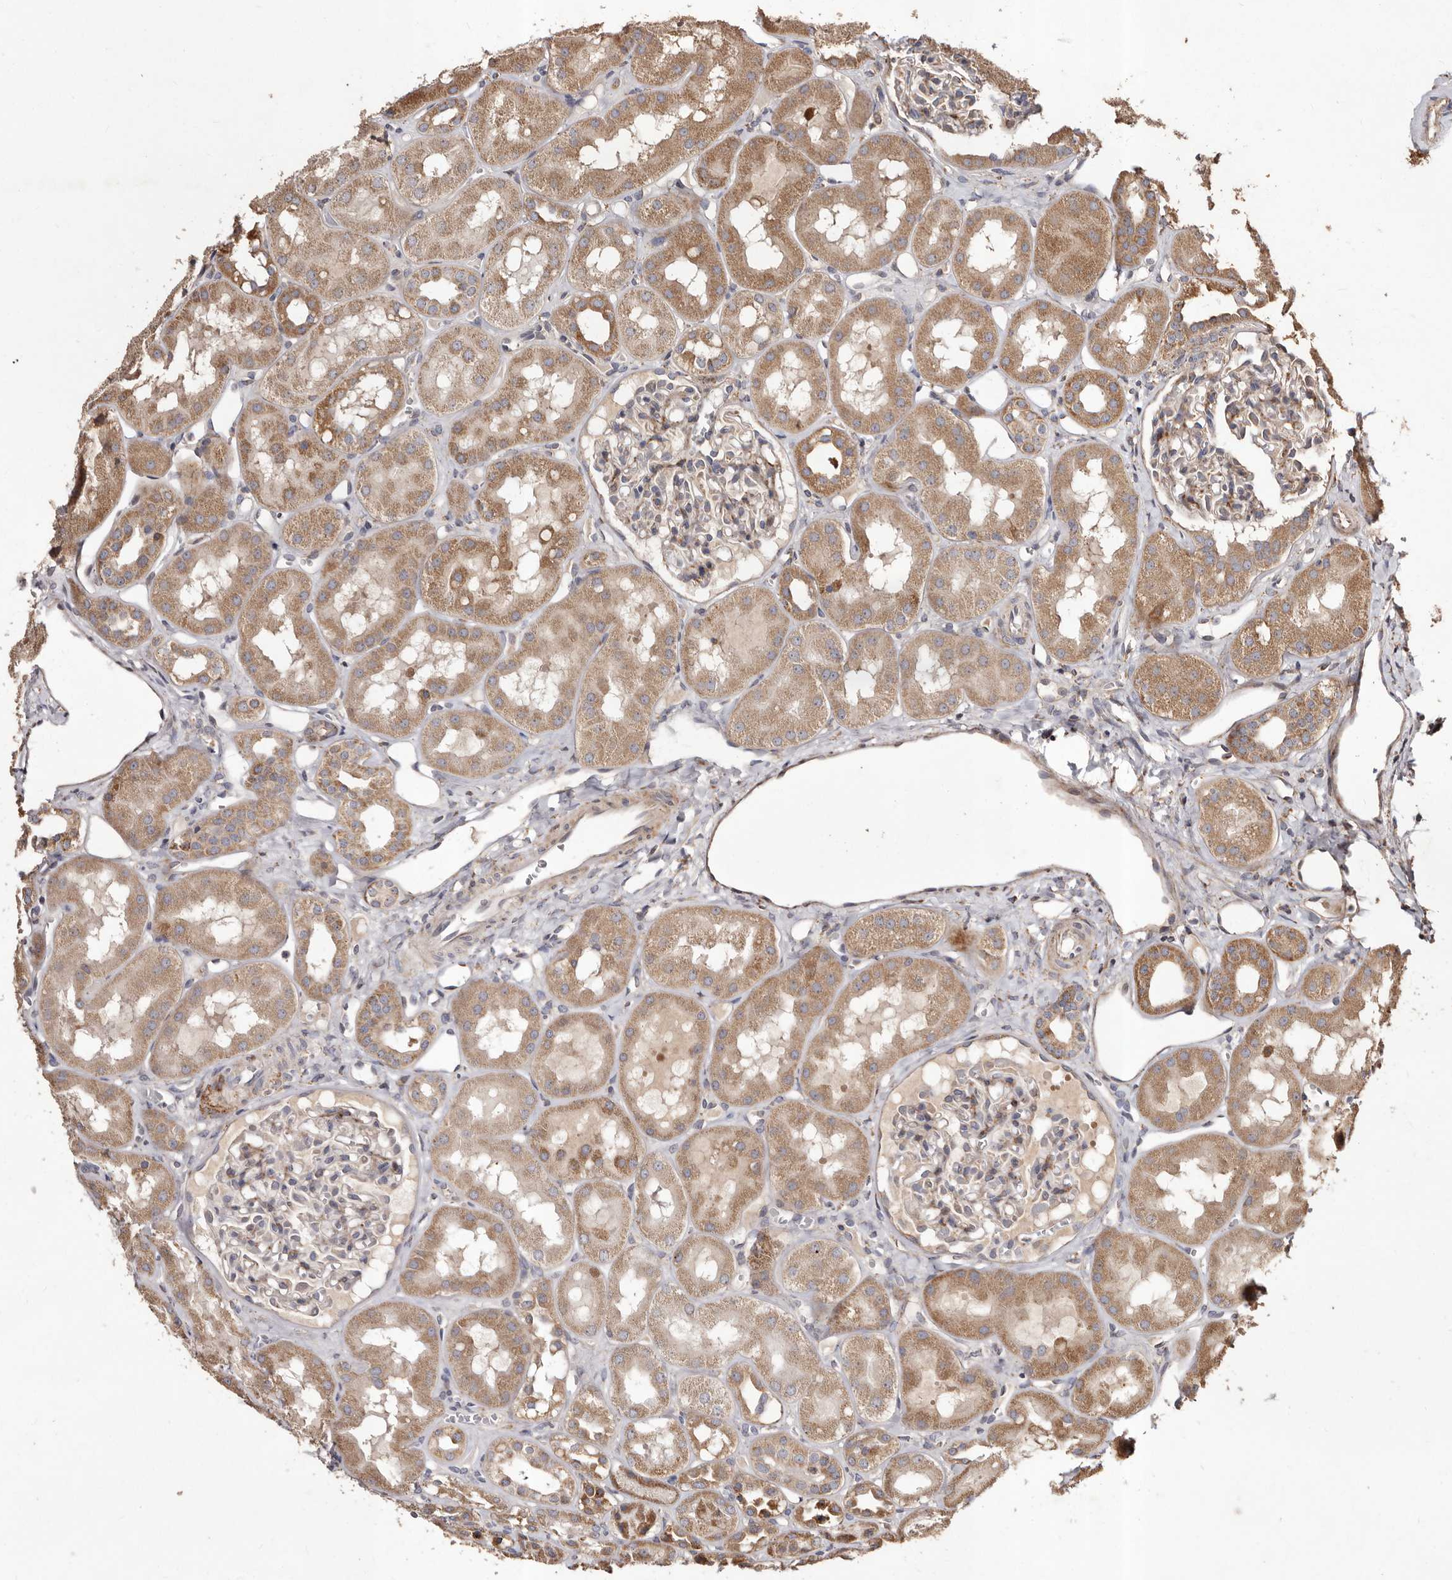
{"staining": {"intensity": "weak", "quantity": "<25%", "location": "cytoplasmic/membranous"}, "tissue": "kidney", "cell_type": "Cells in glomeruli", "image_type": "normal", "snomed": [{"axis": "morphology", "description": "Normal tissue, NOS"}, {"axis": "topography", "description": "Kidney"}], "caption": "Image shows no significant protein expression in cells in glomeruli of unremarkable kidney. Nuclei are stained in blue.", "gene": "STEAP2", "patient": {"sex": "male", "age": 16}}